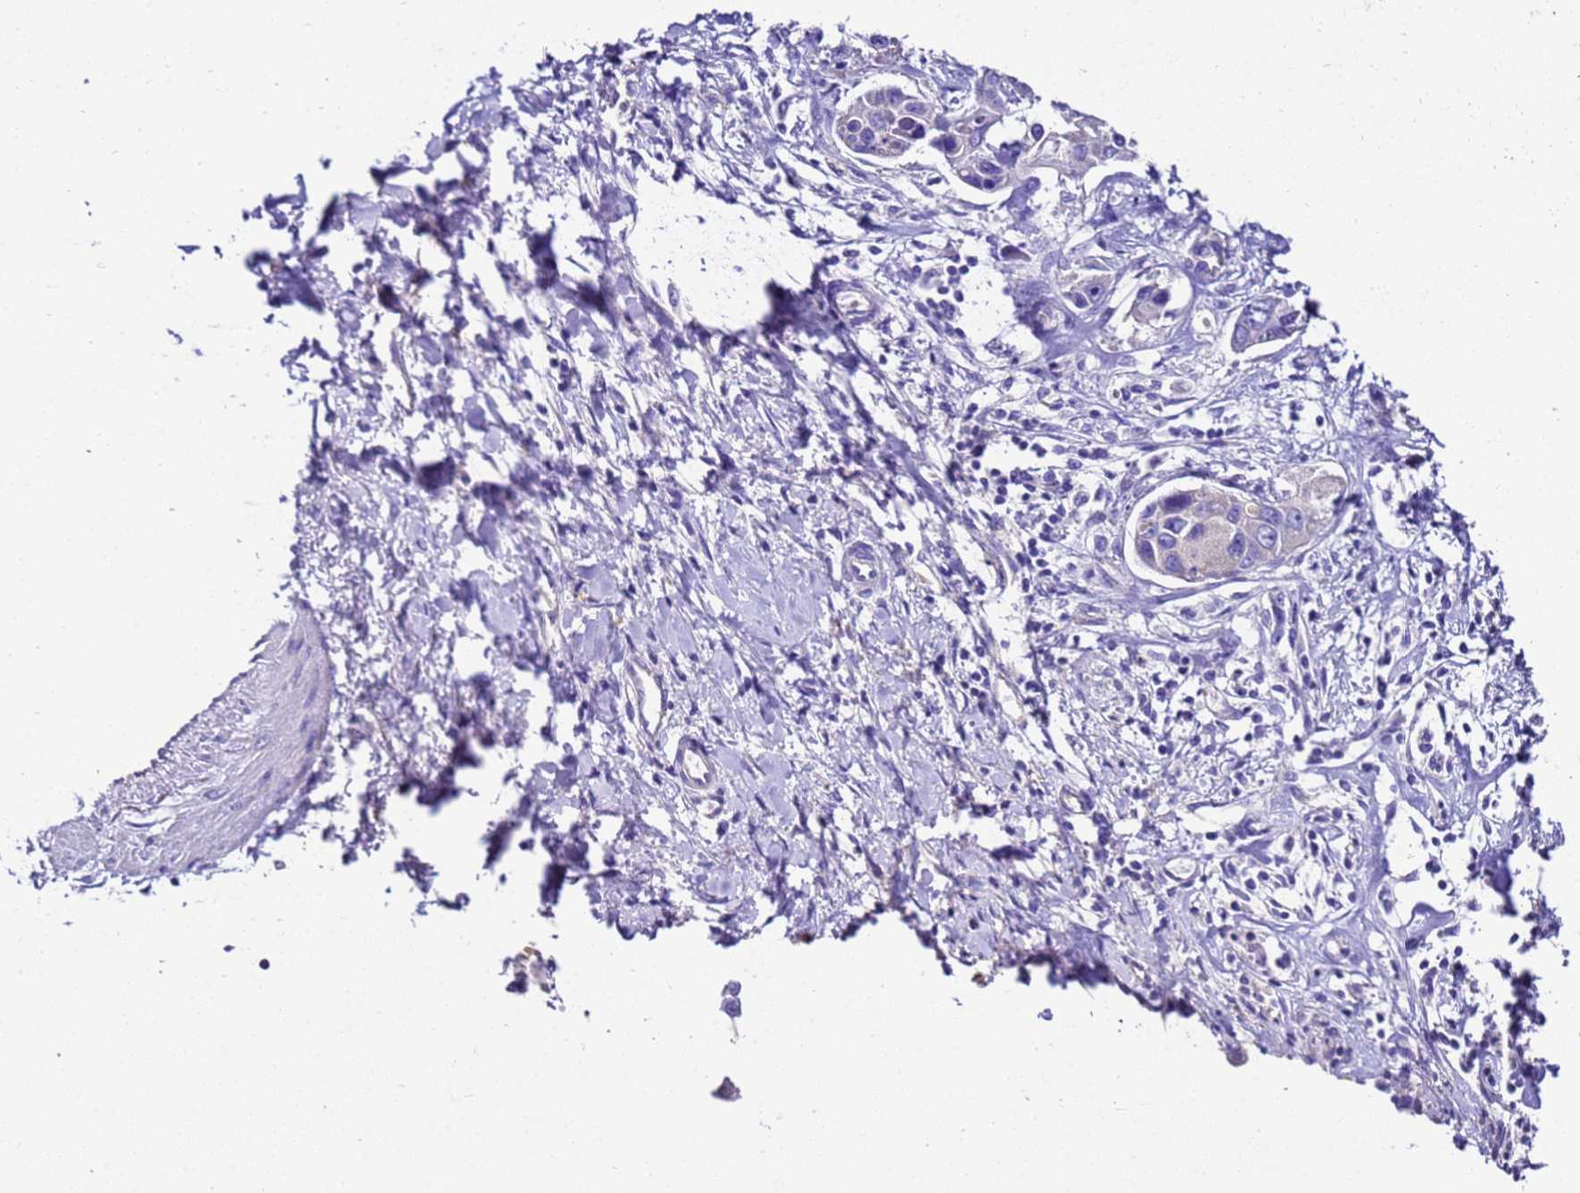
{"staining": {"intensity": "negative", "quantity": "none", "location": "none"}, "tissue": "liver cancer", "cell_type": "Tumor cells", "image_type": "cancer", "snomed": [{"axis": "morphology", "description": "Cholangiocarcinoma"}, {"axis": "topography", "description": "Liver"}], "caption": "Tumor cells show no significant expression in cholangiocarcinoma (liver).", "gene": "UGT2A1", "patient": {"sex": "male", "age": 59}}